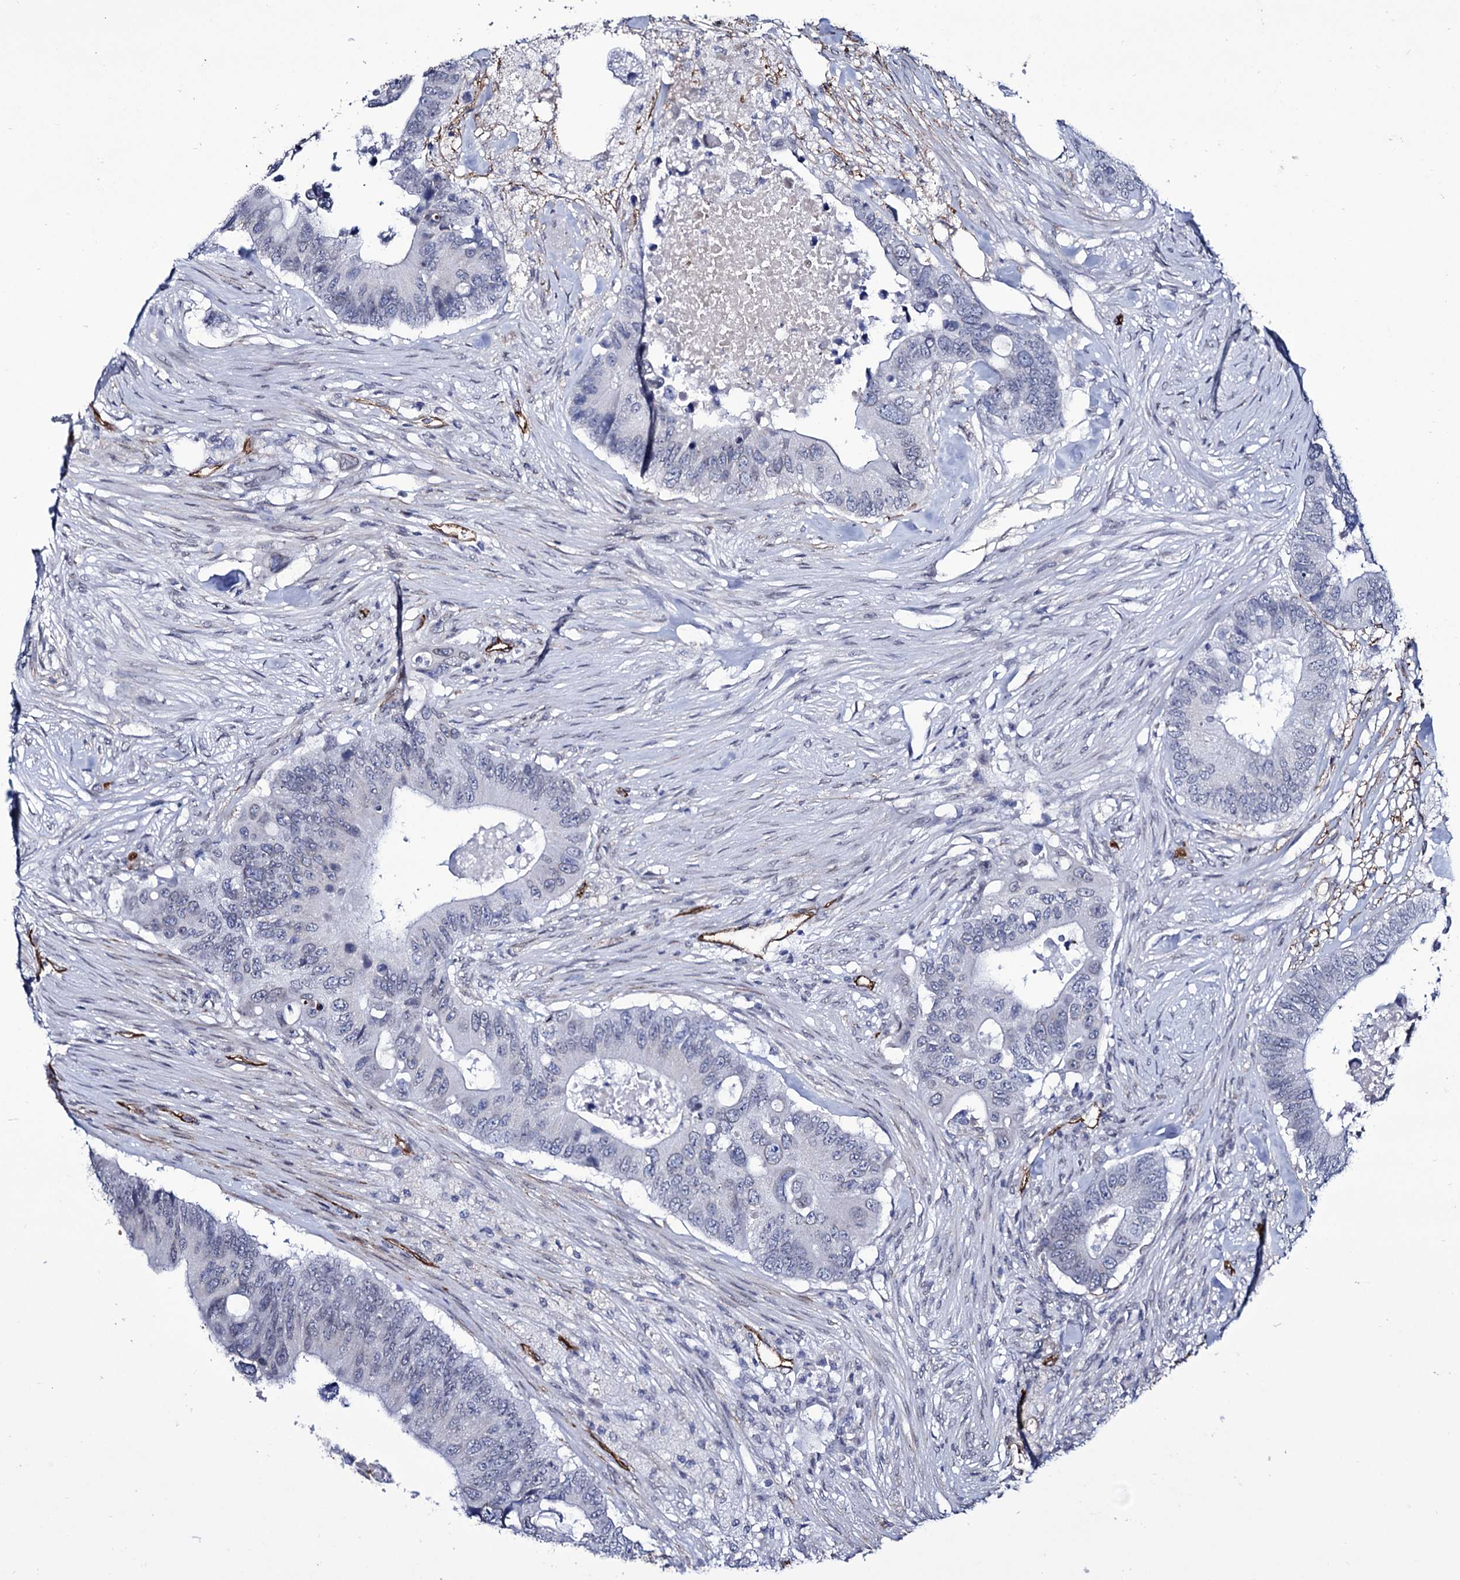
{"staining": {"intensity": "negative", "quantity": "none", "location": "none"}, "tissue": "colorectal cancer", "cell_type": "Tumor cells", "image_type": "cancer", "snomed": [{"axis": "morphology", "description": "Adenocarcinoma, NOS"}, {"axis": "topography", "description": "Colon"}], "caption": "A micrograph of adenocarcinoma (colorectal) stained for a protein demonstrates no brown staining in tumor cells.", "gene": "ZC3H12C", "patient": {"sex": "male", "age": 71}}